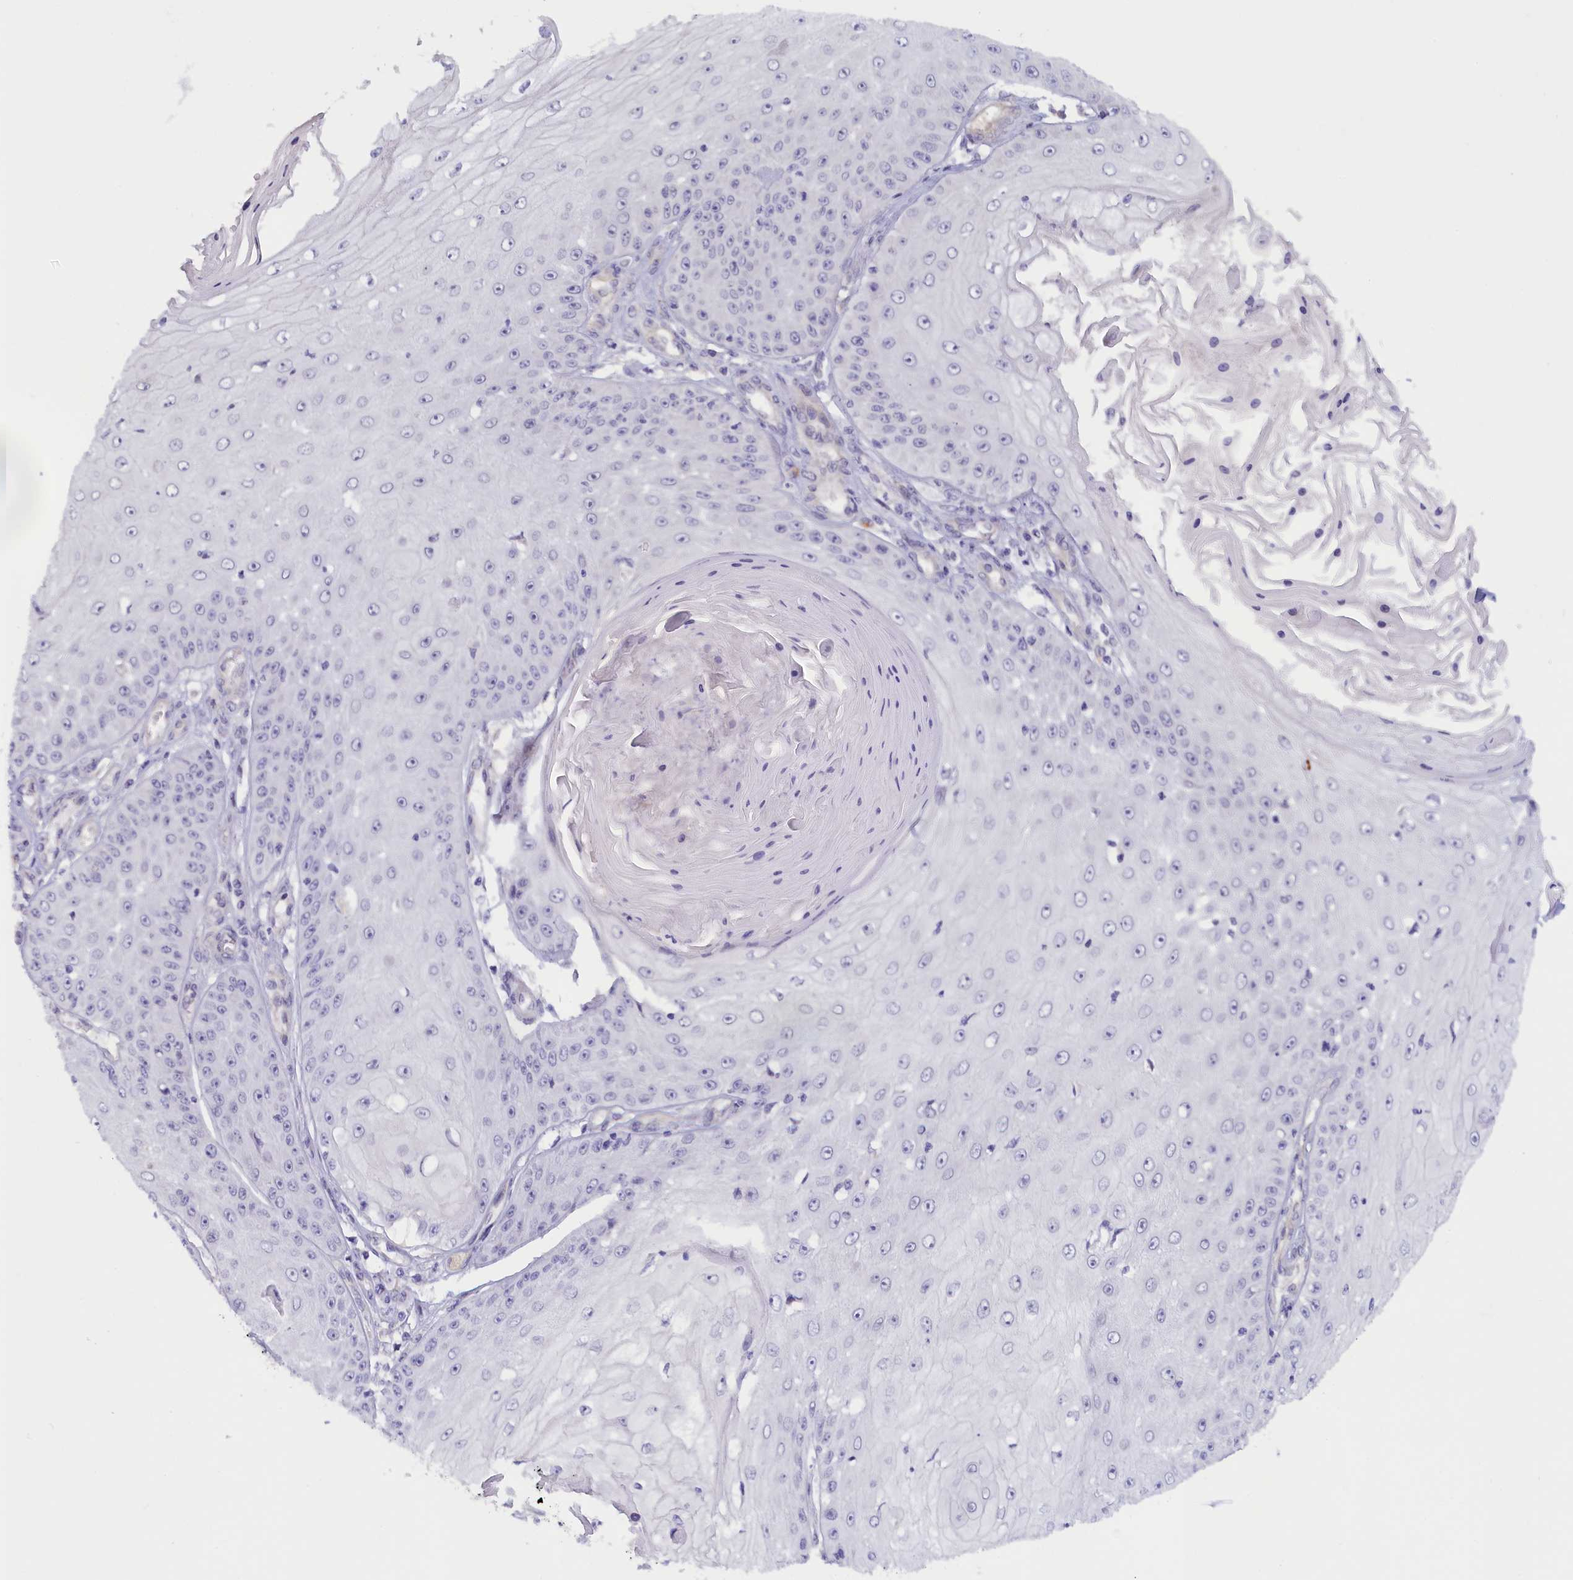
{"staining": {"intensity": "negative", "quantity": "none", "location": "none"}, "tissue": "skin cancer", "cell_type": "Tumor cells", "image_type": "cancer", "snomed": [{"axis": "morphology", "description": "Squamous cell carcinoma, NOS"}, {"axis": "topography", "description": "Skin"}], "caption": "Immunohistochemical staining of skin cancer (squamous cell carcinoma) shows no significant expression in tumor cells.", "gene": "IGFALS", "patient": {"sex": "male", "age": 70}}